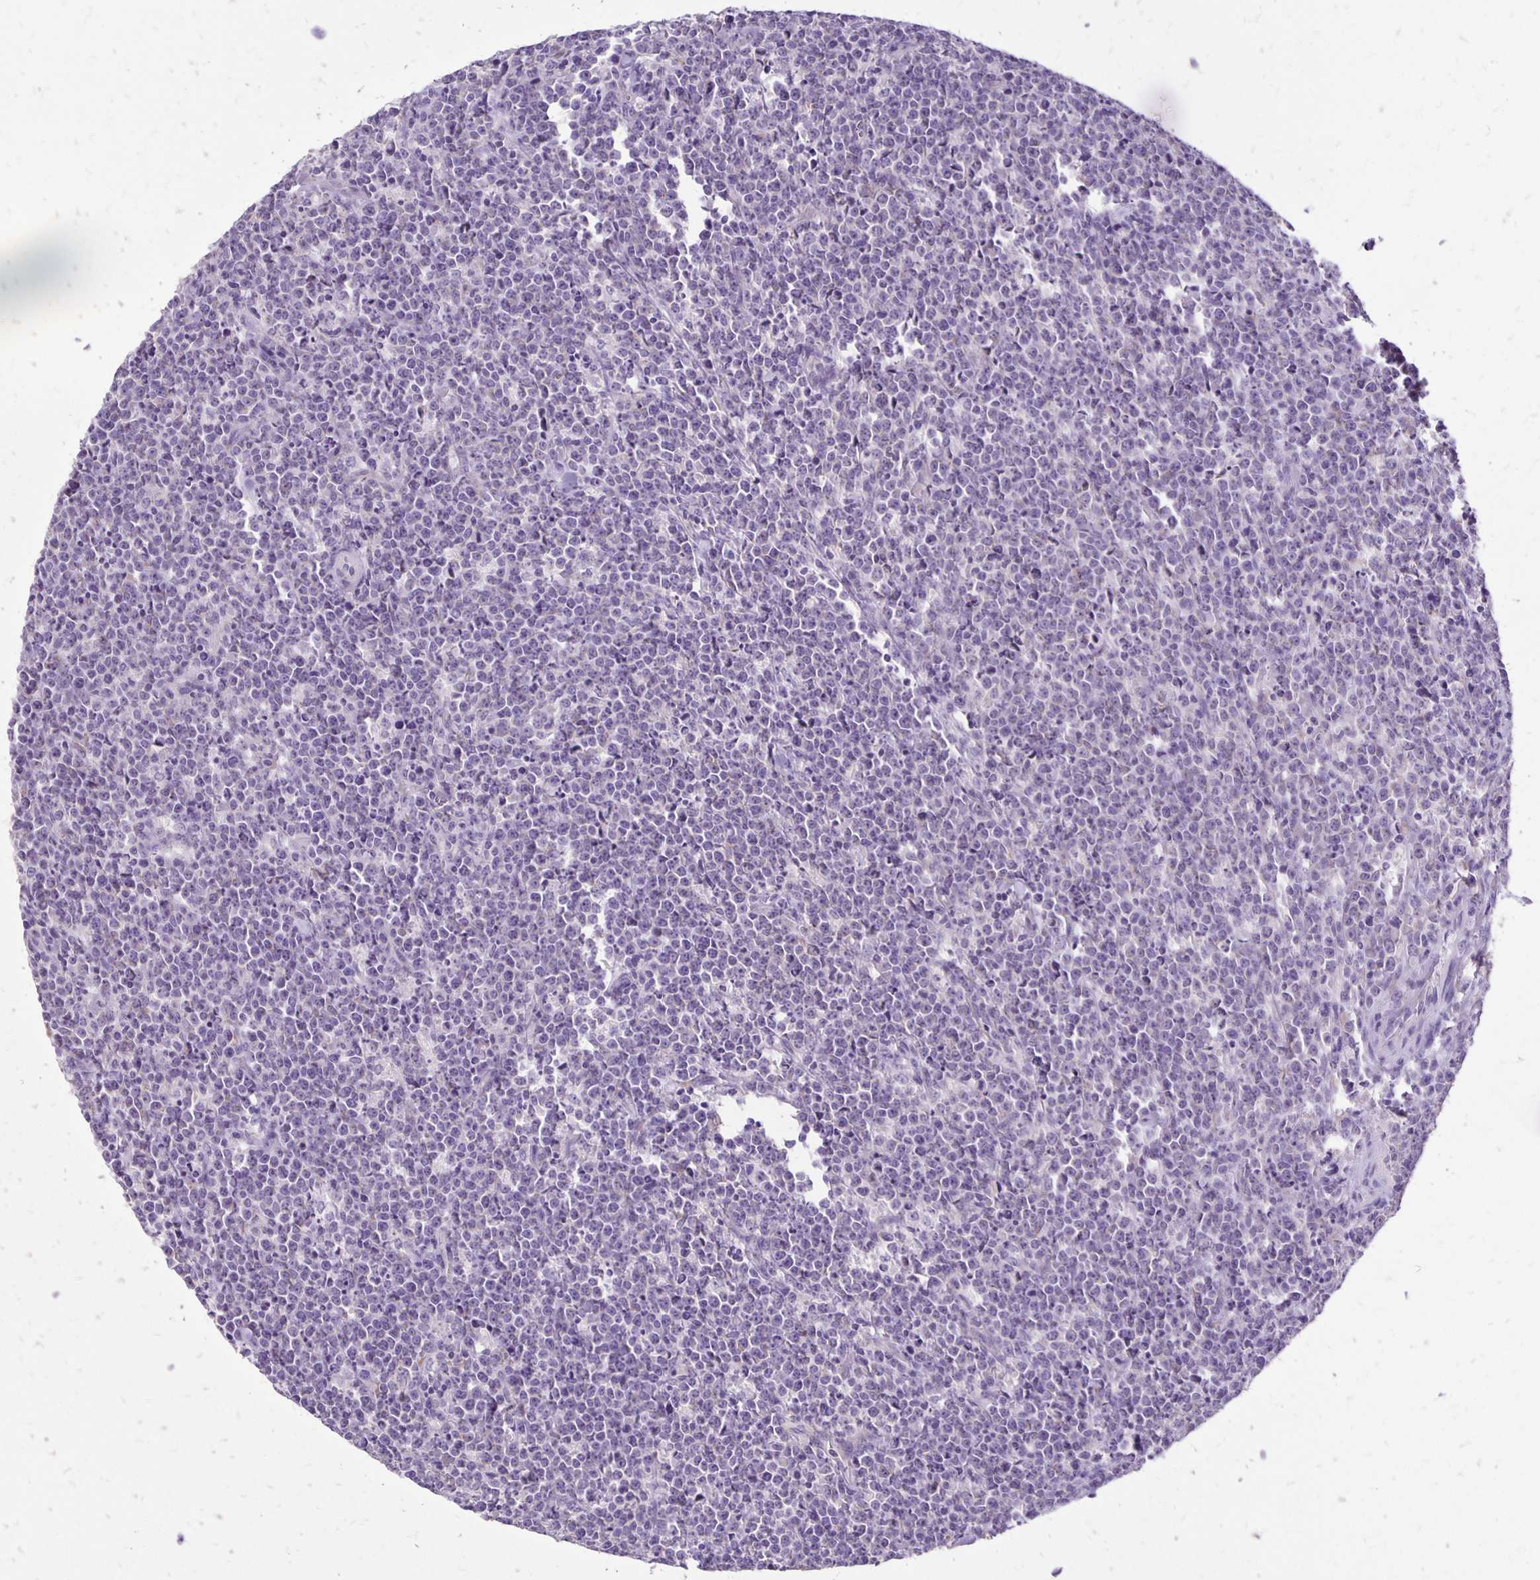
{"staining": {"intensity": "negative", "quantity": "none", "location": "none"}, "tissue": "lymphoma", "cell_type": "Tumor cells", "image_type": "cancer", "snomed": [{"axis": "morphology", "description": "Malignant lymphoma, non-Hodgkin's type, High grade"}, {"axis": "topography", "description": "Small intestine"}], "caption": "This is a micrograph of IHC staining of lymphoma, which shows no staining in tumor cells.", "gene": "ANKRD45", "patient": {"sex": "female", "age": 56}}